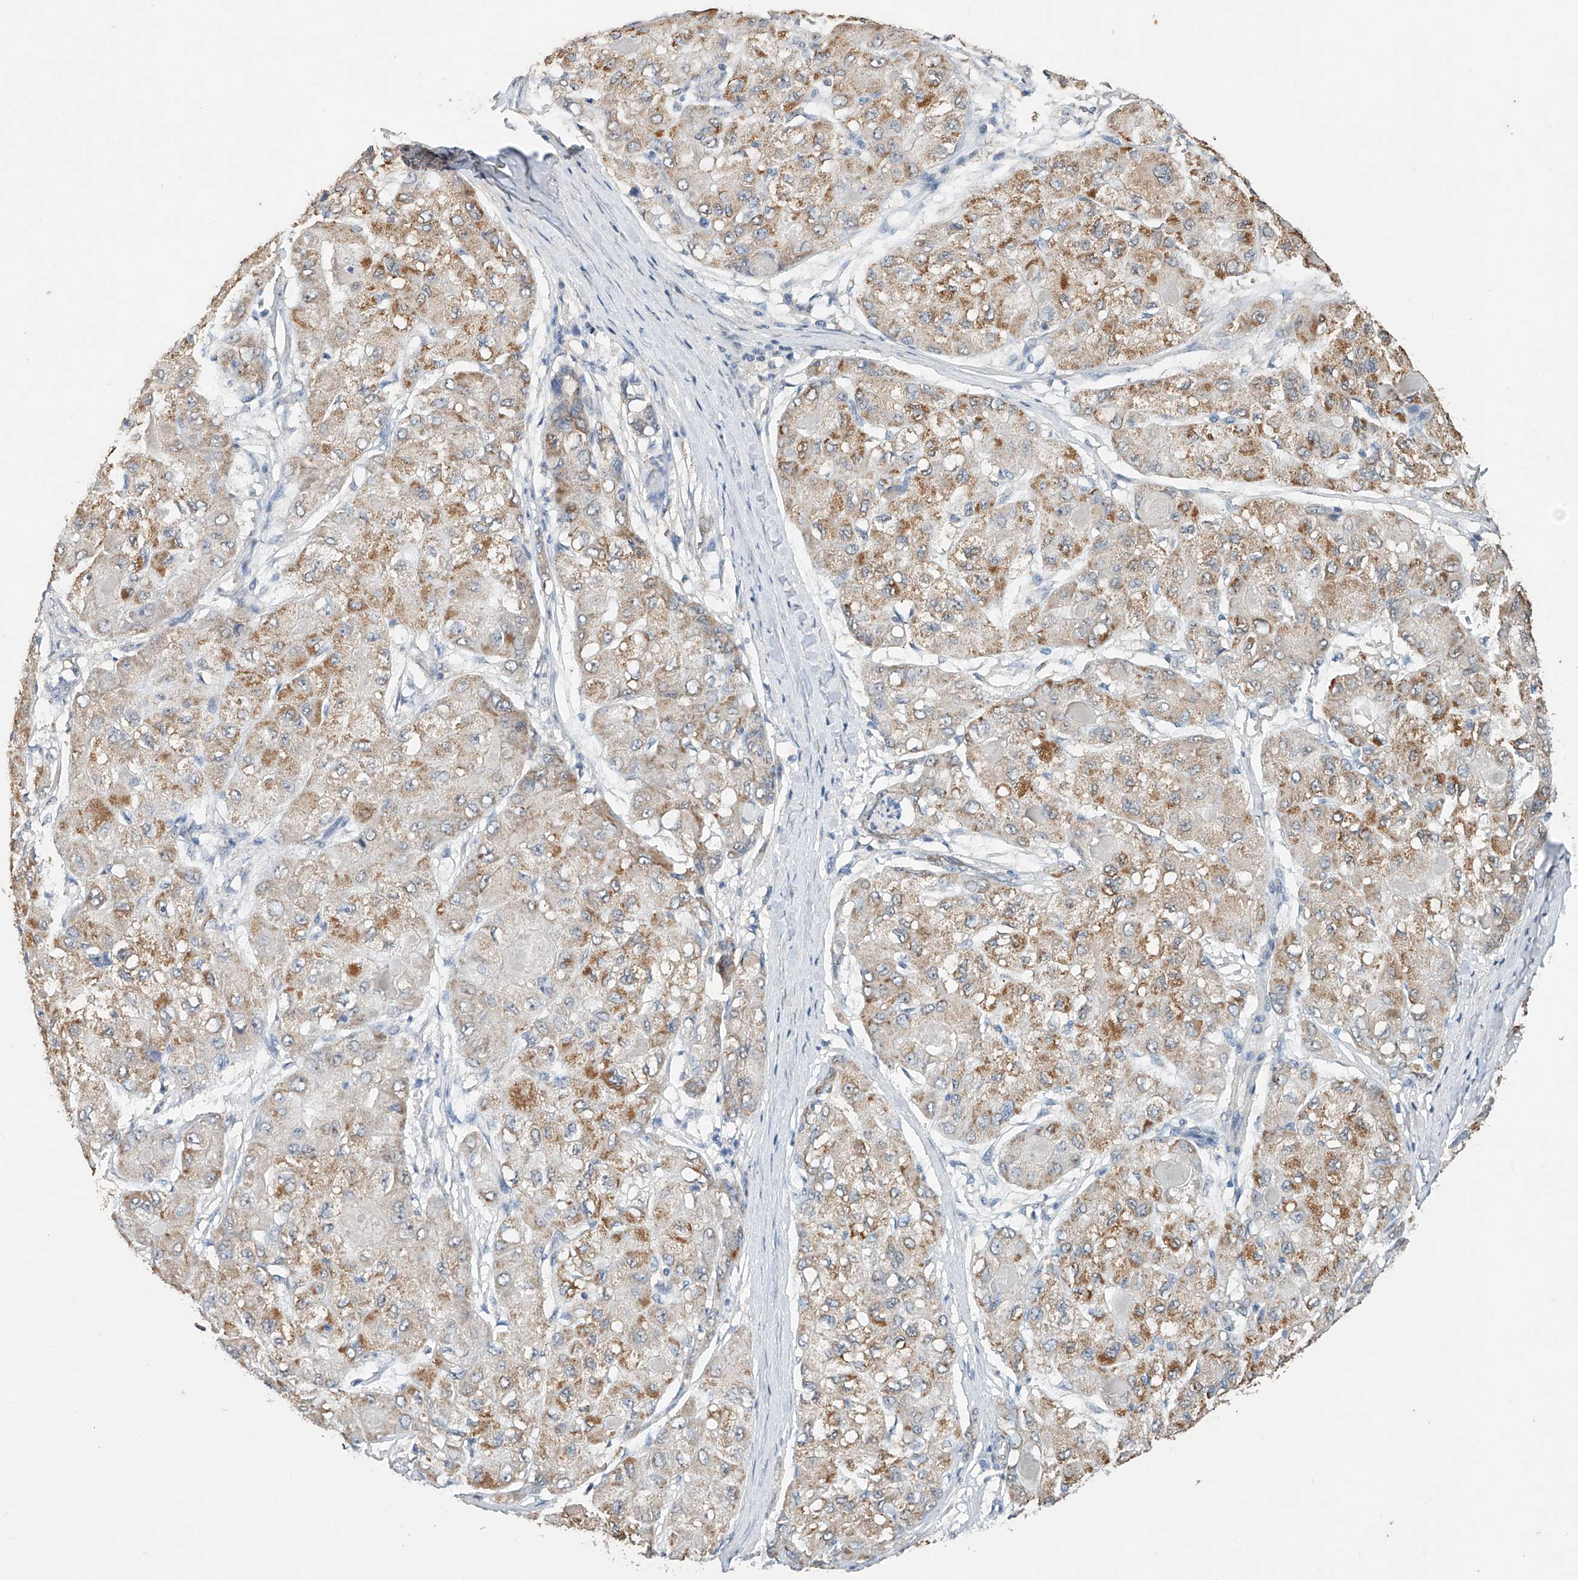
{"staining": {"intensity": "moderate", "quantity": "25%-75%", "location": "cytoplasmic/membranous"}, "tissue": "liver cancer", "cell_type": "Tumor cells", "image_type": "cancer", "snomed": [{"axis": "morphology", "description": "Carcinoma, Hepatocellular, NOS"}, {"axis": "topography", "description": "Liver"}], "caption": "Brown immunohistochemical staining in human liver cancer (hepatocellular carcinoma) exhibits moderate cytoplasmic/membranous positivity in approximately 25%-75% of tumor cells. Immunohistochemistry stains the protein in brown and the nuclei are stained blue.", "gene": "CERS4", "patient": {"sex": "male", "age": 80}}